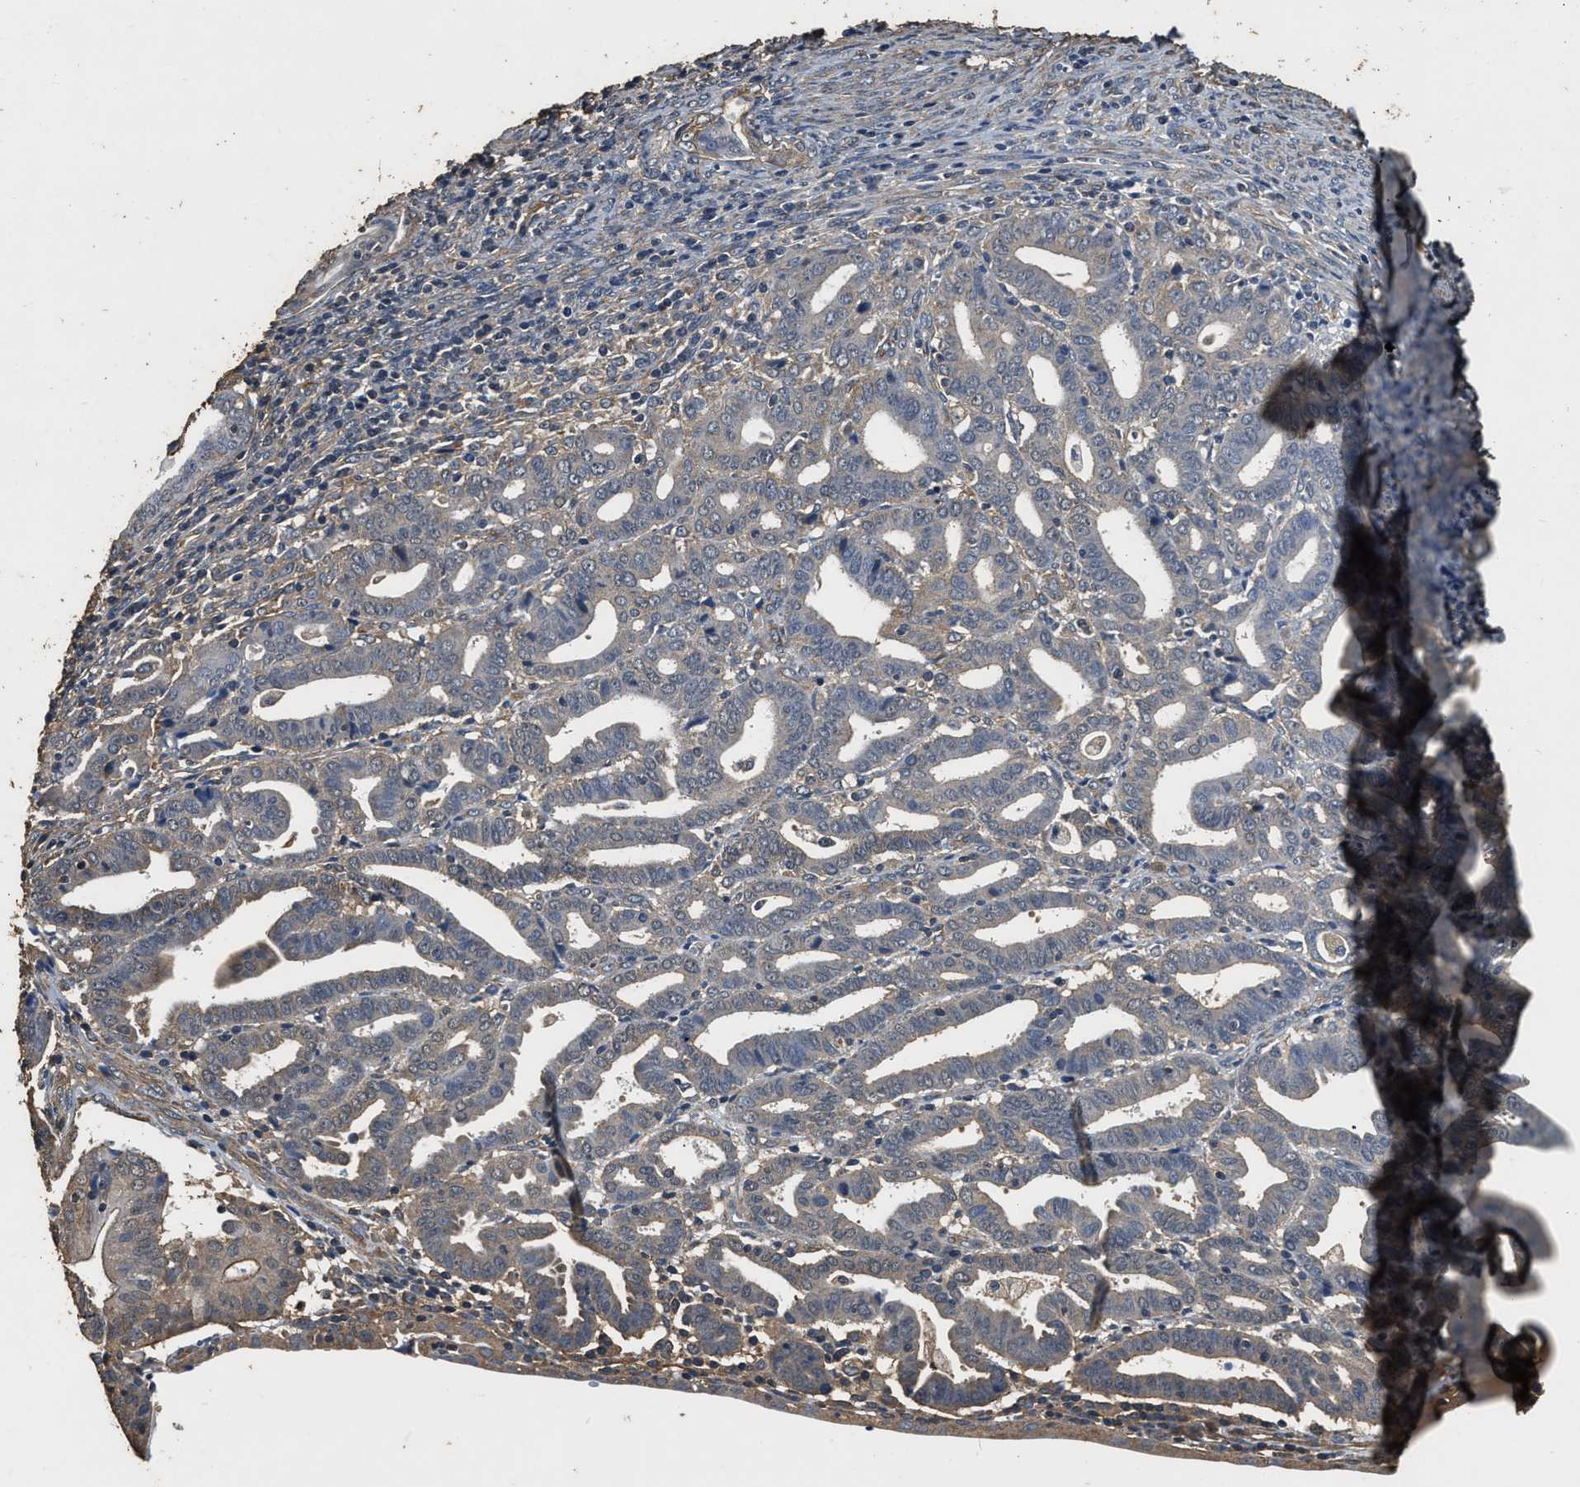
{"staining": {"intensity": "weak", "quantity": "<25%", "location": "cytoplasmic/membranous"}, "tissue": "endometrial cancer", "cell_type": "Tumor cells", "image_type": "cancer", "snomed": [{"axis": "morphology", "description": "Adenocarcinoma, NOS"}, {"axis": "topography", "description": "Uterus"}], "caption": "Immunohistochemistry photomicrograph of endometrial cancer (adenocarcinoma) stained for a protein (brown), which demonstrates no staining in tumor cells. The staining is performed using DAB brown chromogen with nuclei counter-stained in using hematoxylin.", "gene": "MIB1", "patient": {"sex": "female", "age": 83}}